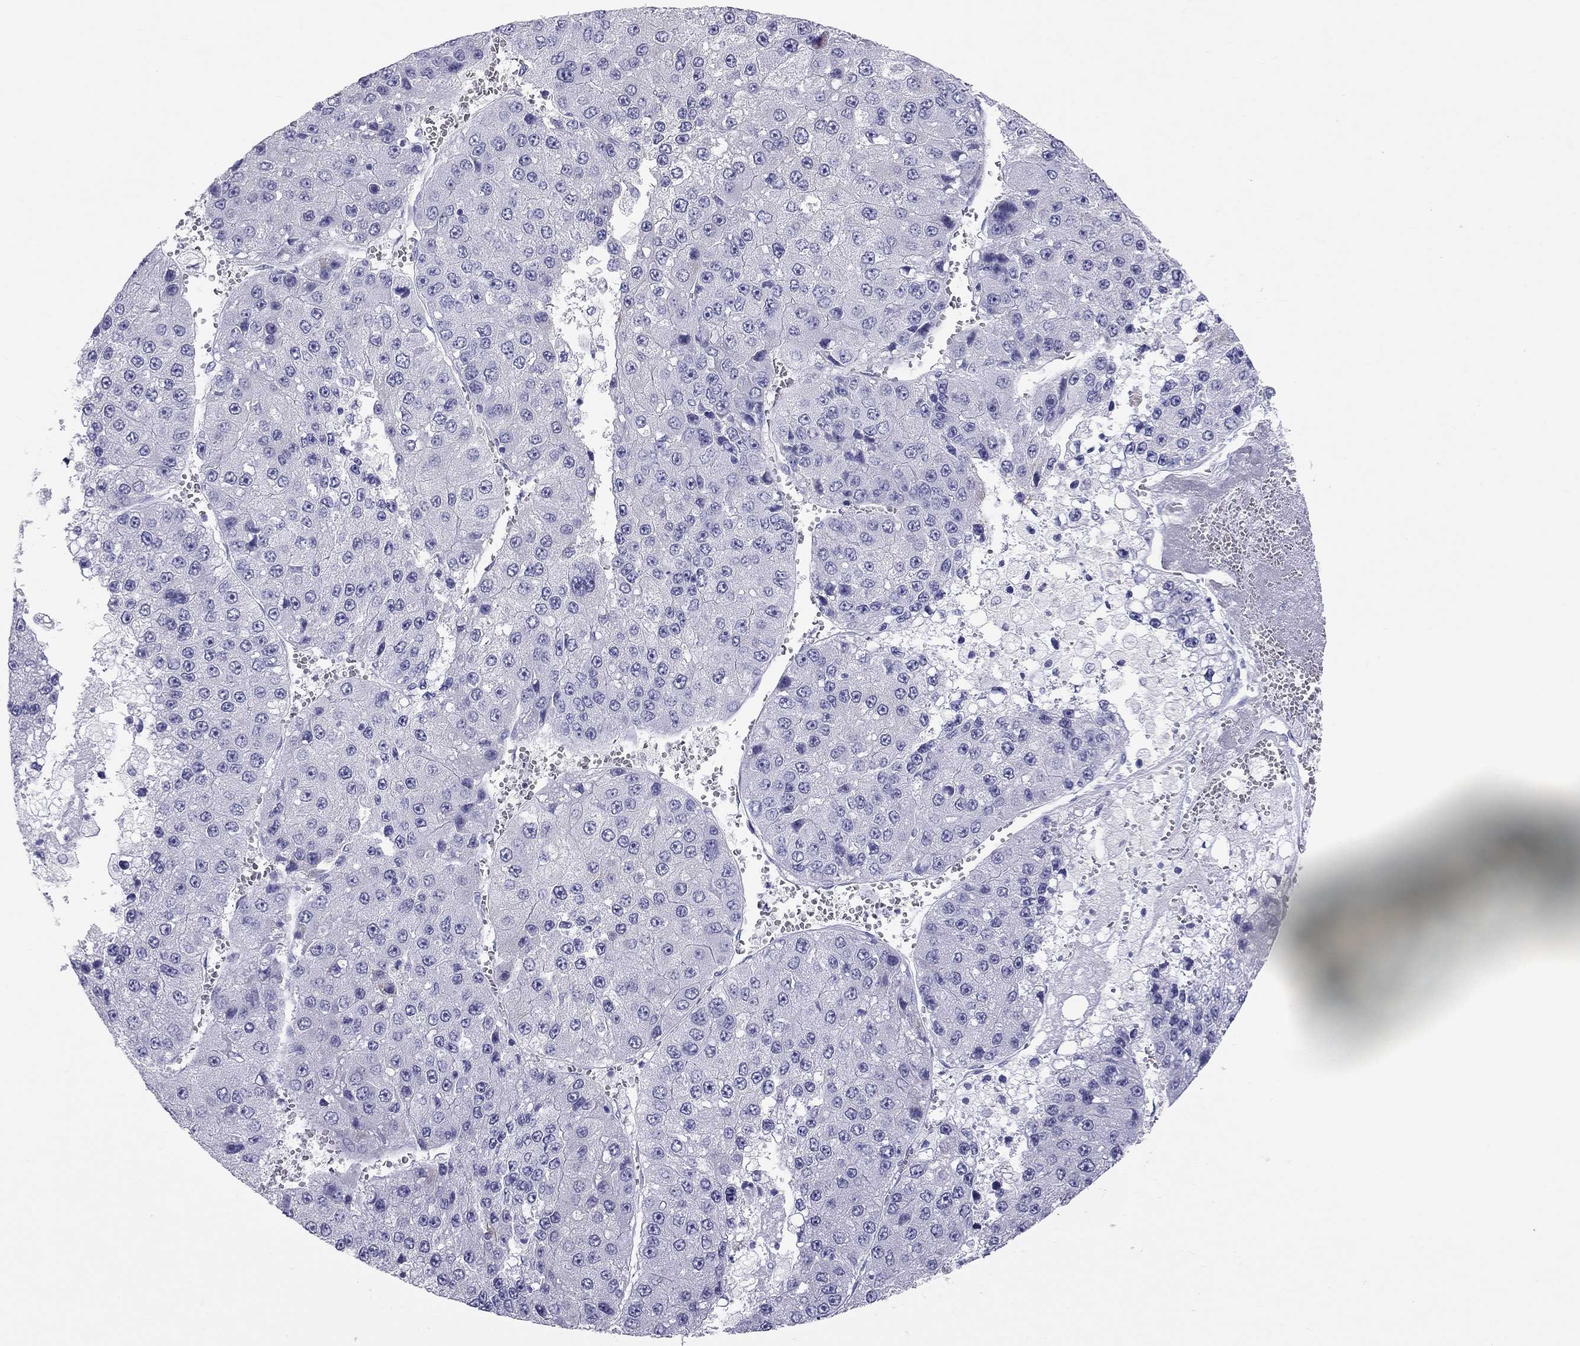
{"staining": {"intensity": "negative", "quantity": "none", "location": "none"}, "tissue": "liver cancer", "cell_type": "Tumor cells", "image_type": "cancer", "snomed": [{"axis": "morphology", "description": "Carcinoma, Hepatocellular, NOS"}, {"axis": "topography", "description": "Liver"}], "caption": "IHC histopathology image of neoplastic tissue: human liver cancer stained with DAB (3,3'-diaminobenzidine) demonstrates no significant protein positivity in tumor cells. (DAB immunohistochemistry (IHC) visualized using brightfield microscopy, high magnification).", "gene": "TRPM3", "patient": {"sex": "female", "age": 73}}